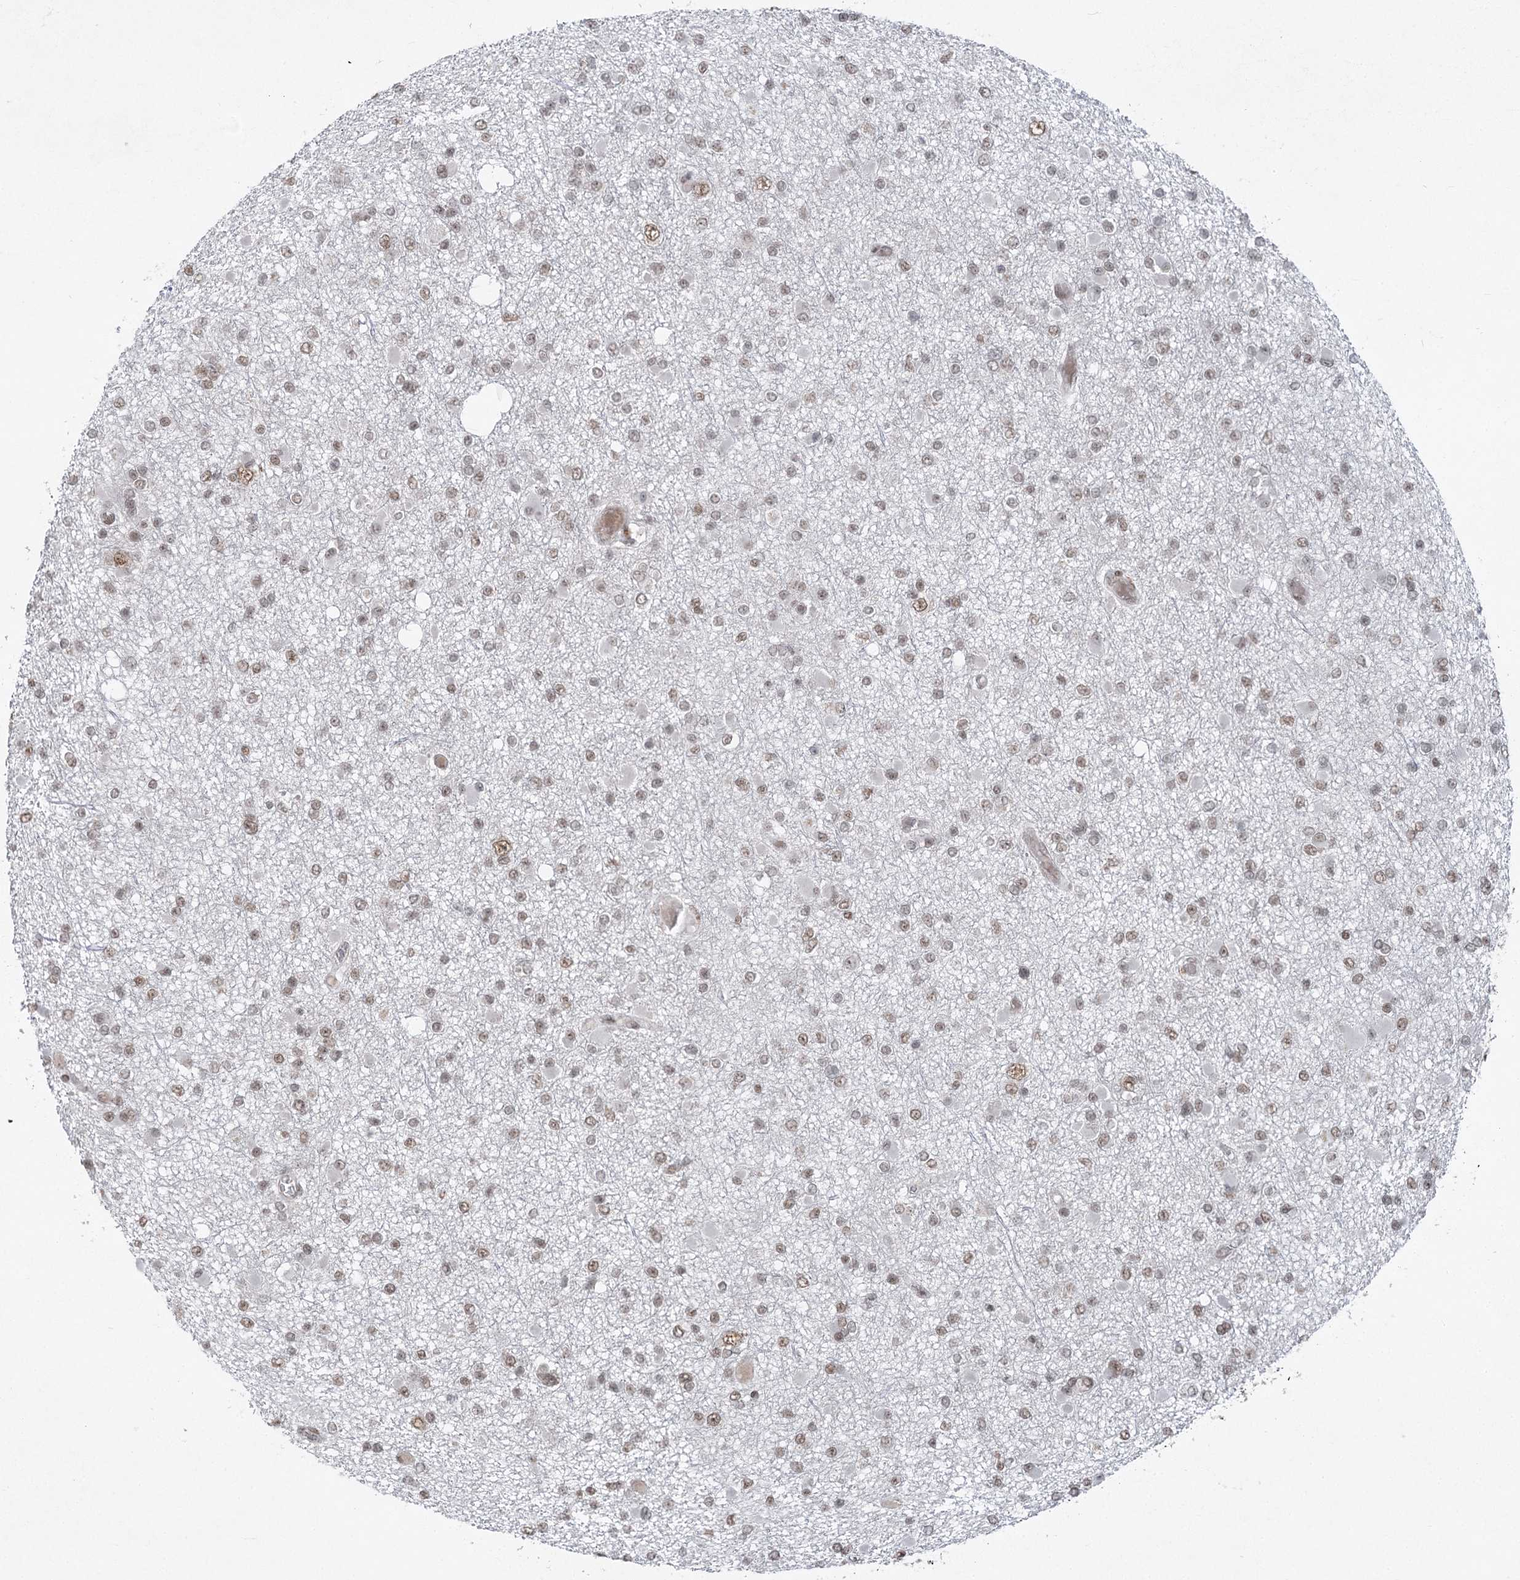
{"staining": {"intensity": "moderate", "quantity": ">75%", "location": "nuclear"}, "tissue": "glioma", "cell_type": "Tumor cells", "image_type": "cancer", "snomed": [{"axis": "morphology", "description": "Glioma, malignant, Low grade"}, {"axis": "topography", "description": "Brain"}], "caption": "Tumor cells display moderate nuclear expression in about >75% of cells in malignant low-grade glioma.", "gene": "CGGBP1", "patient": {"sex": "female", "age": 22}}